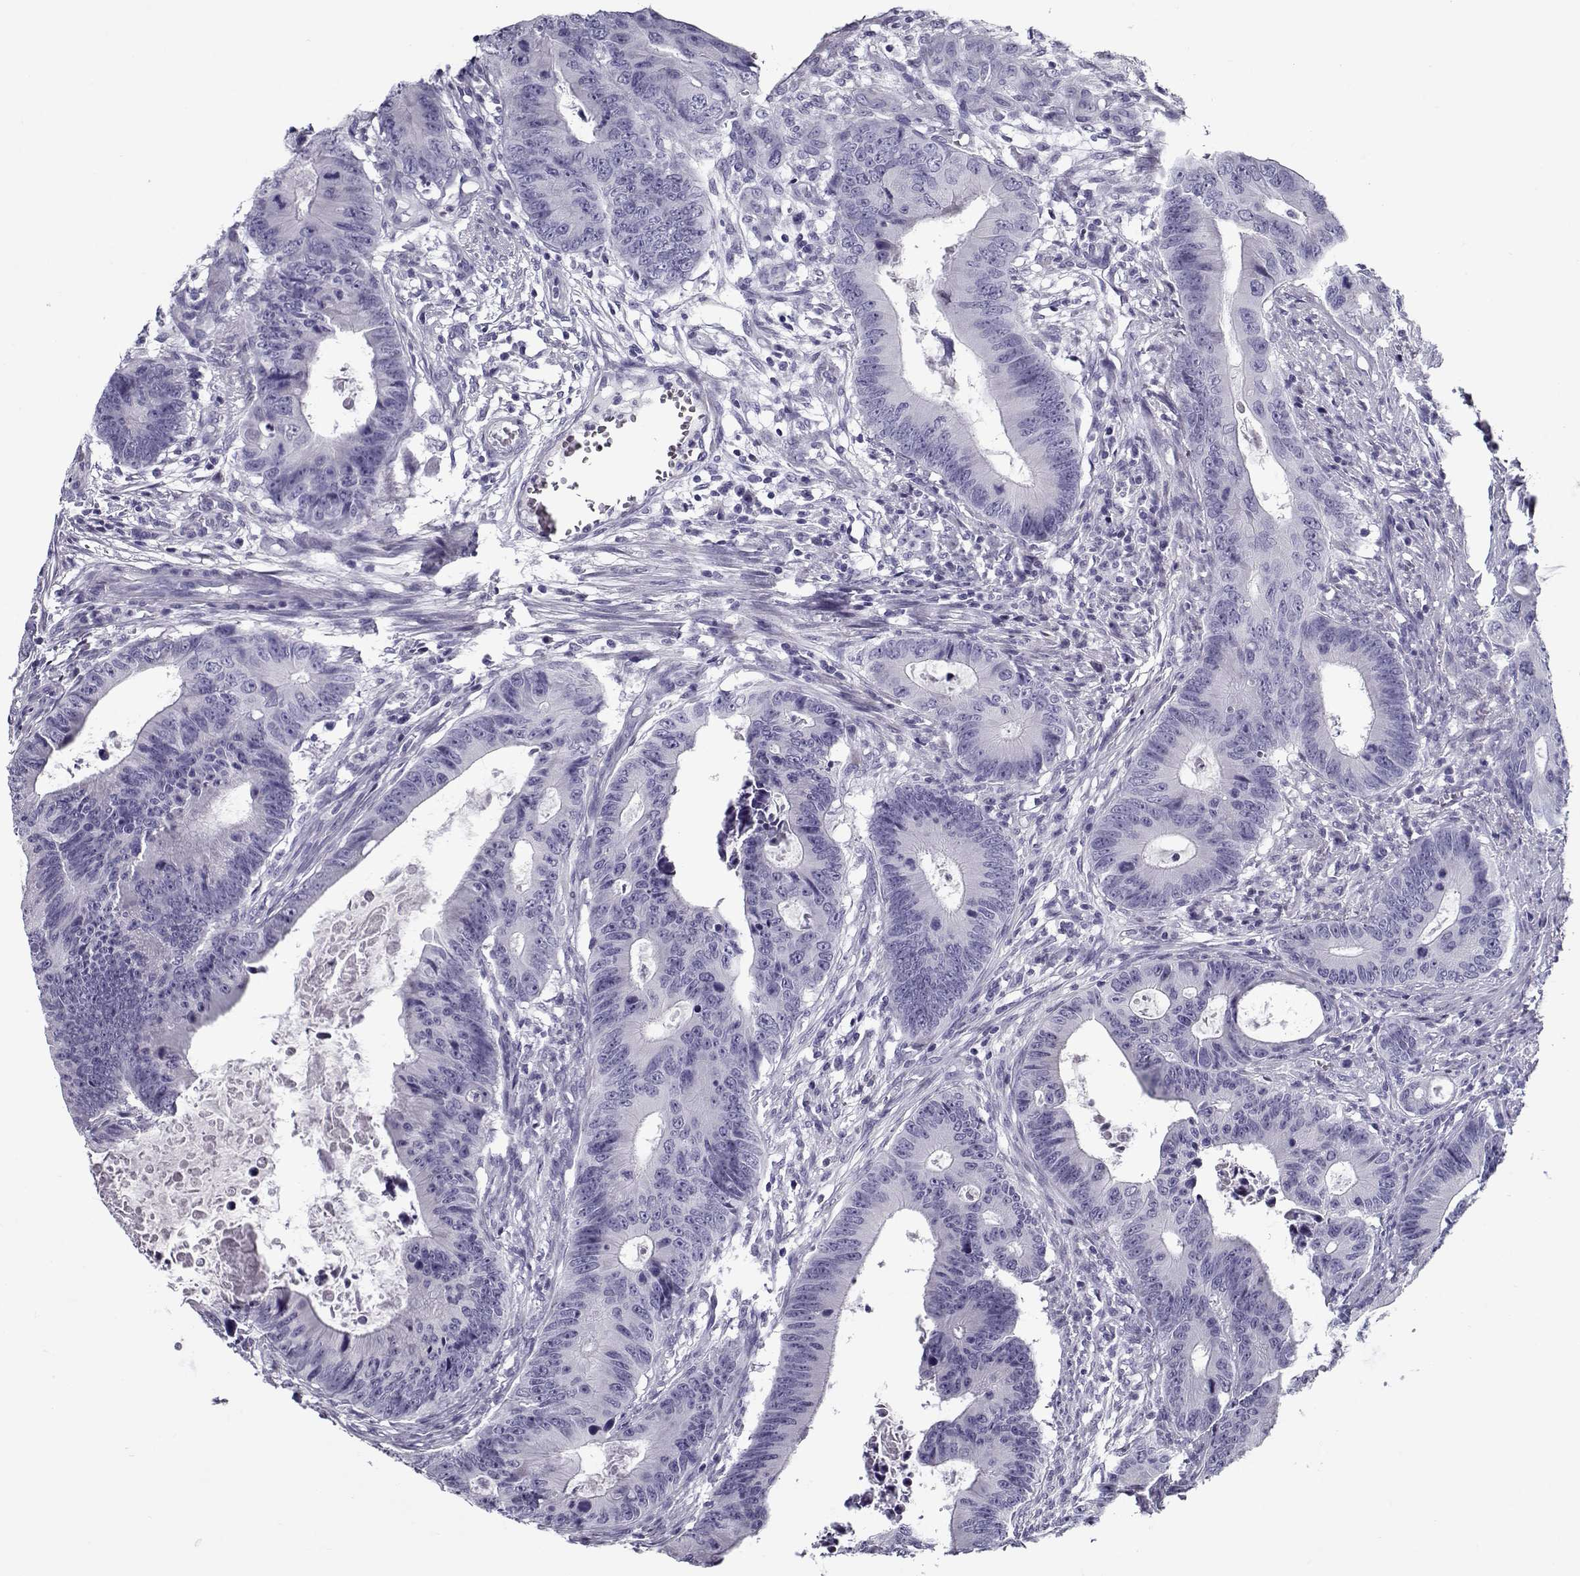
{"staining": {"intensity": "negative", "quantity": "none", "location": "none"}, "tissue": "colorectal cancer", "cell_type": "Tumor cells", "image_type": "cancer", "snomed": [{"axis": "morphology", "description": "Adenocarcinoma, NOS"}, {"axis": "topography", "description": "Colon"}], "caption": "Immunohistochemistry (IHC) of colorectal adenocarcinoma displays no expression in tumor cells.", "gene": "GAGE2A", "patient": {"sex": "female", "age": 87}}